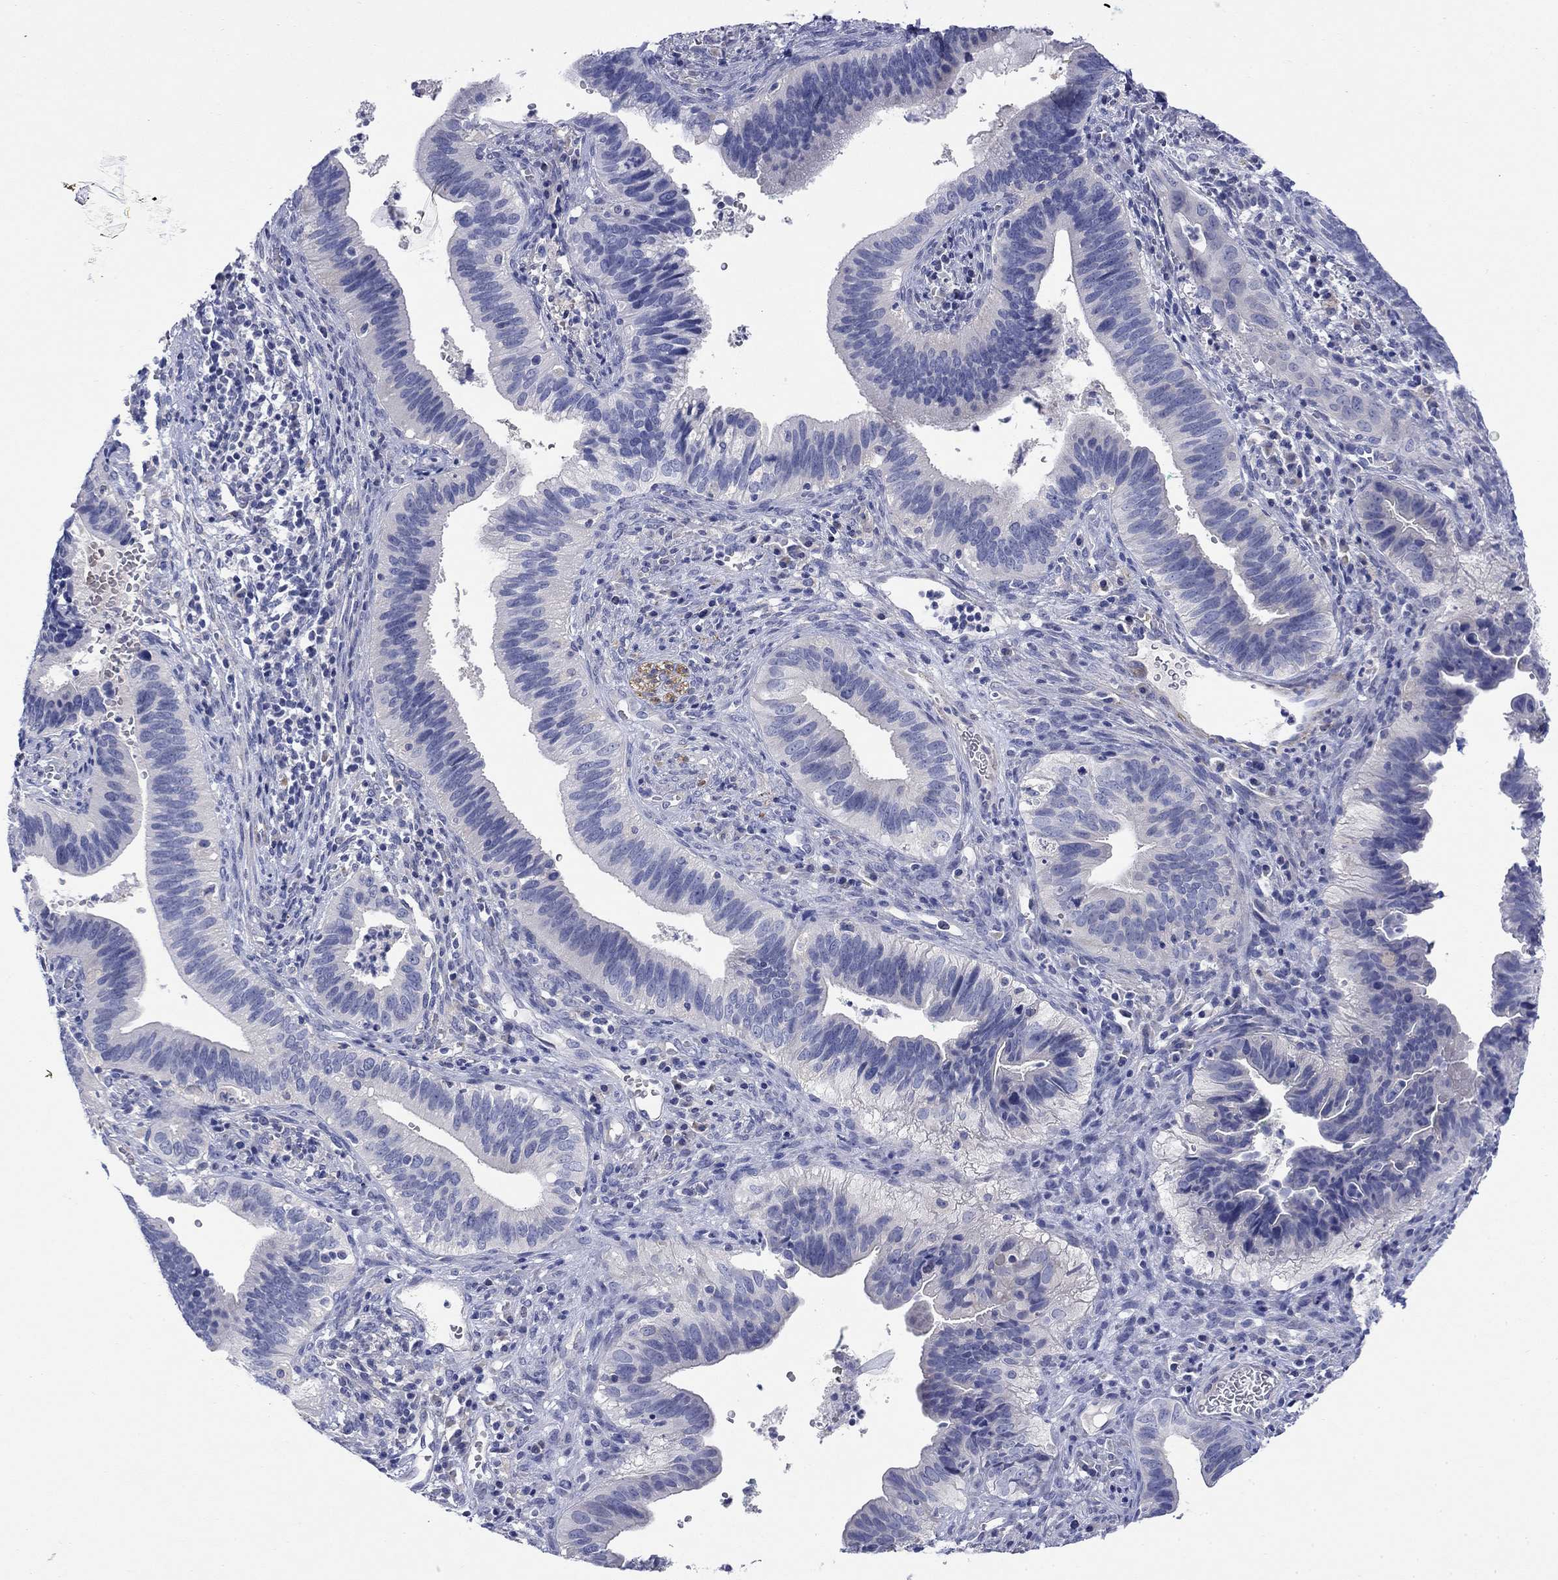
{"staining": {"intensity": "negative", "quantity": "none", "location": "none"}, "tissue": "cervical cancer", "cell_type": "Tumor cells", "image_type": "cancer", "snomed": [{"axis": "morphology", "description": "Adenocarcinoma, NOS"}, {"axis": "topography", "description": "Cervix"}], "caption": "This is an immunohistochemistry histopathology image of cervical cancer (adenocarcinoma). There is no staining in tumor cells.", "gene": "PTPRZ1", "patient": {"sex": "female", "age": 42}}